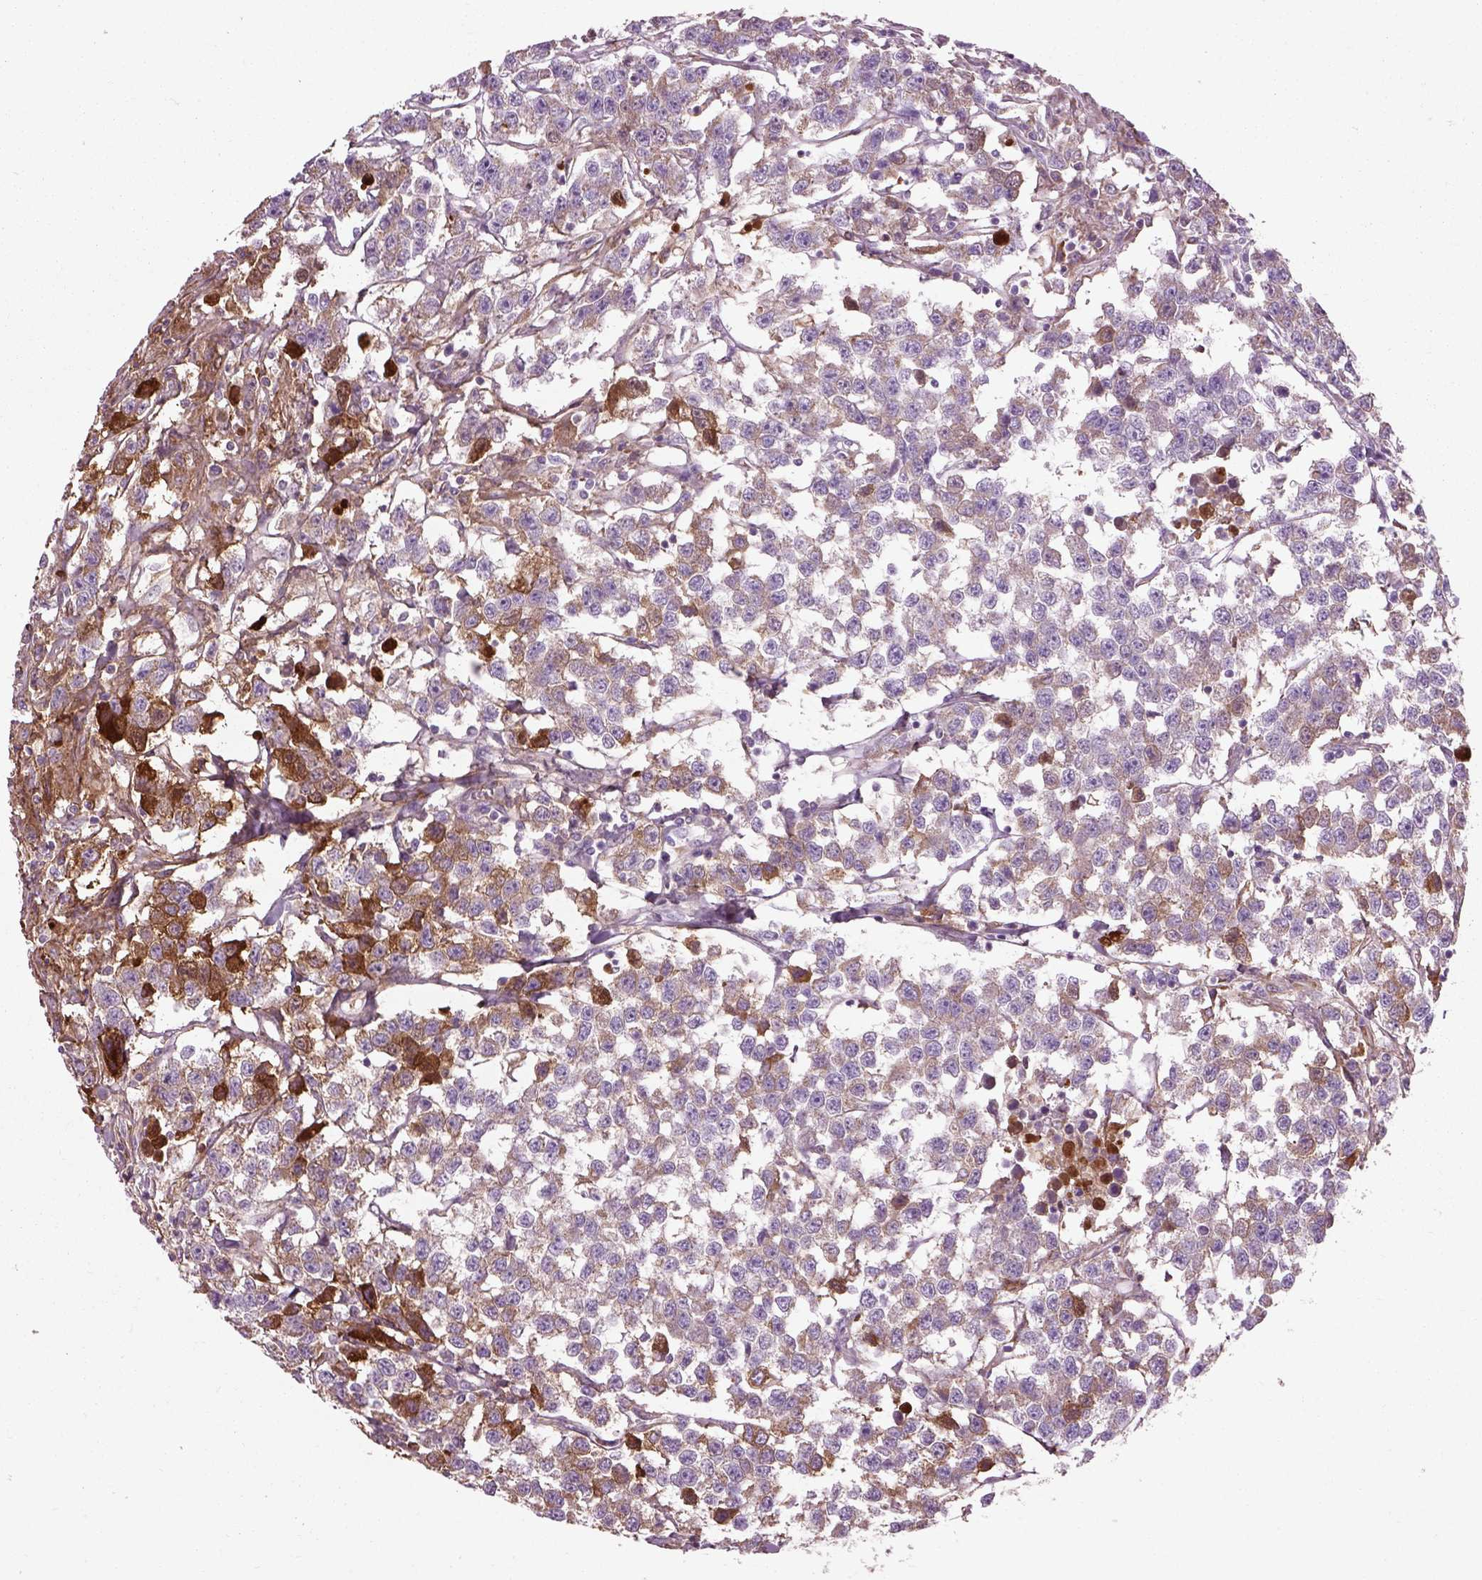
{"staining": {"intensity": "moderate", "quantity": "25%-75%", "location": "cytoplasmic/membranous"}, "tissue": "testis cancer", "cell_type": "Tumor cells", "image_type": "cancer", "snomed": [{"axis": "morphology", "description": "Seminoma, NOS"}, {"axis": "topography", "description": "Testis"}], "caption": "Human testis cancer (seminoma) stained for a protein (brown) shows moderate cytoplasmic/membranous positive positivity in approximately 25%-75% of tumor cells.", "gene": "EMILIN2", "patient": {"sex": "male", "age": 59}}